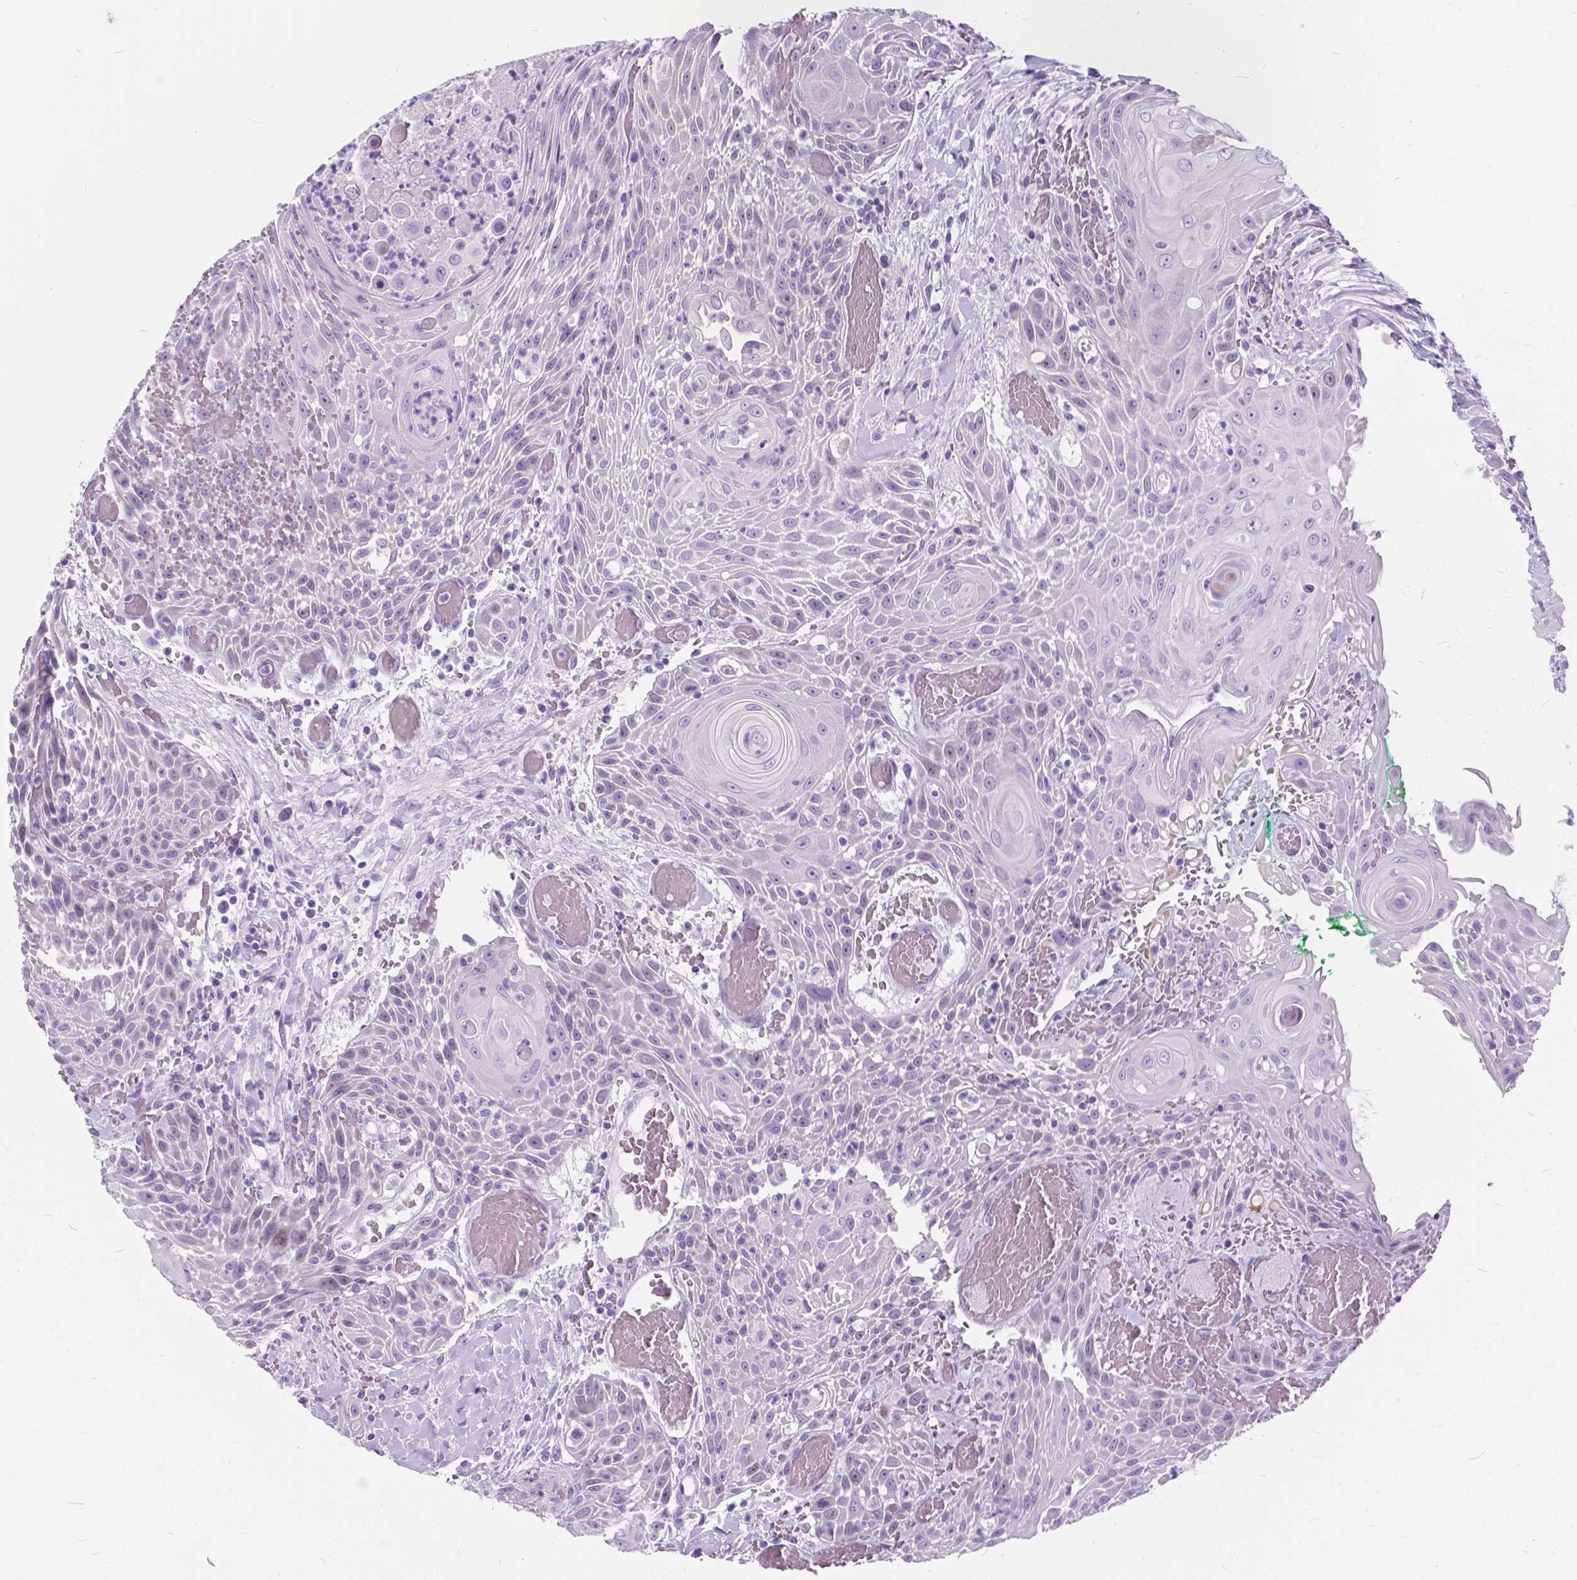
{"staining": {"intensity": "negative", "quantity": "none", "location": "none"}, "tissue": "head and neck cancer", "cell_type": "Tumor cells", "image_type": "cancer", "snomed": [{"axis": "morphology", "description": "Squamous cell carcinoma, NOS"}, {"axis": "topography", "description": "Head-Neck"}], "caption": "There is no significant staining in tumor cells of squamous cell carcinoma (head and neck).", "gene": "BSND", "patient": {"sex": "male", "age": 69}}